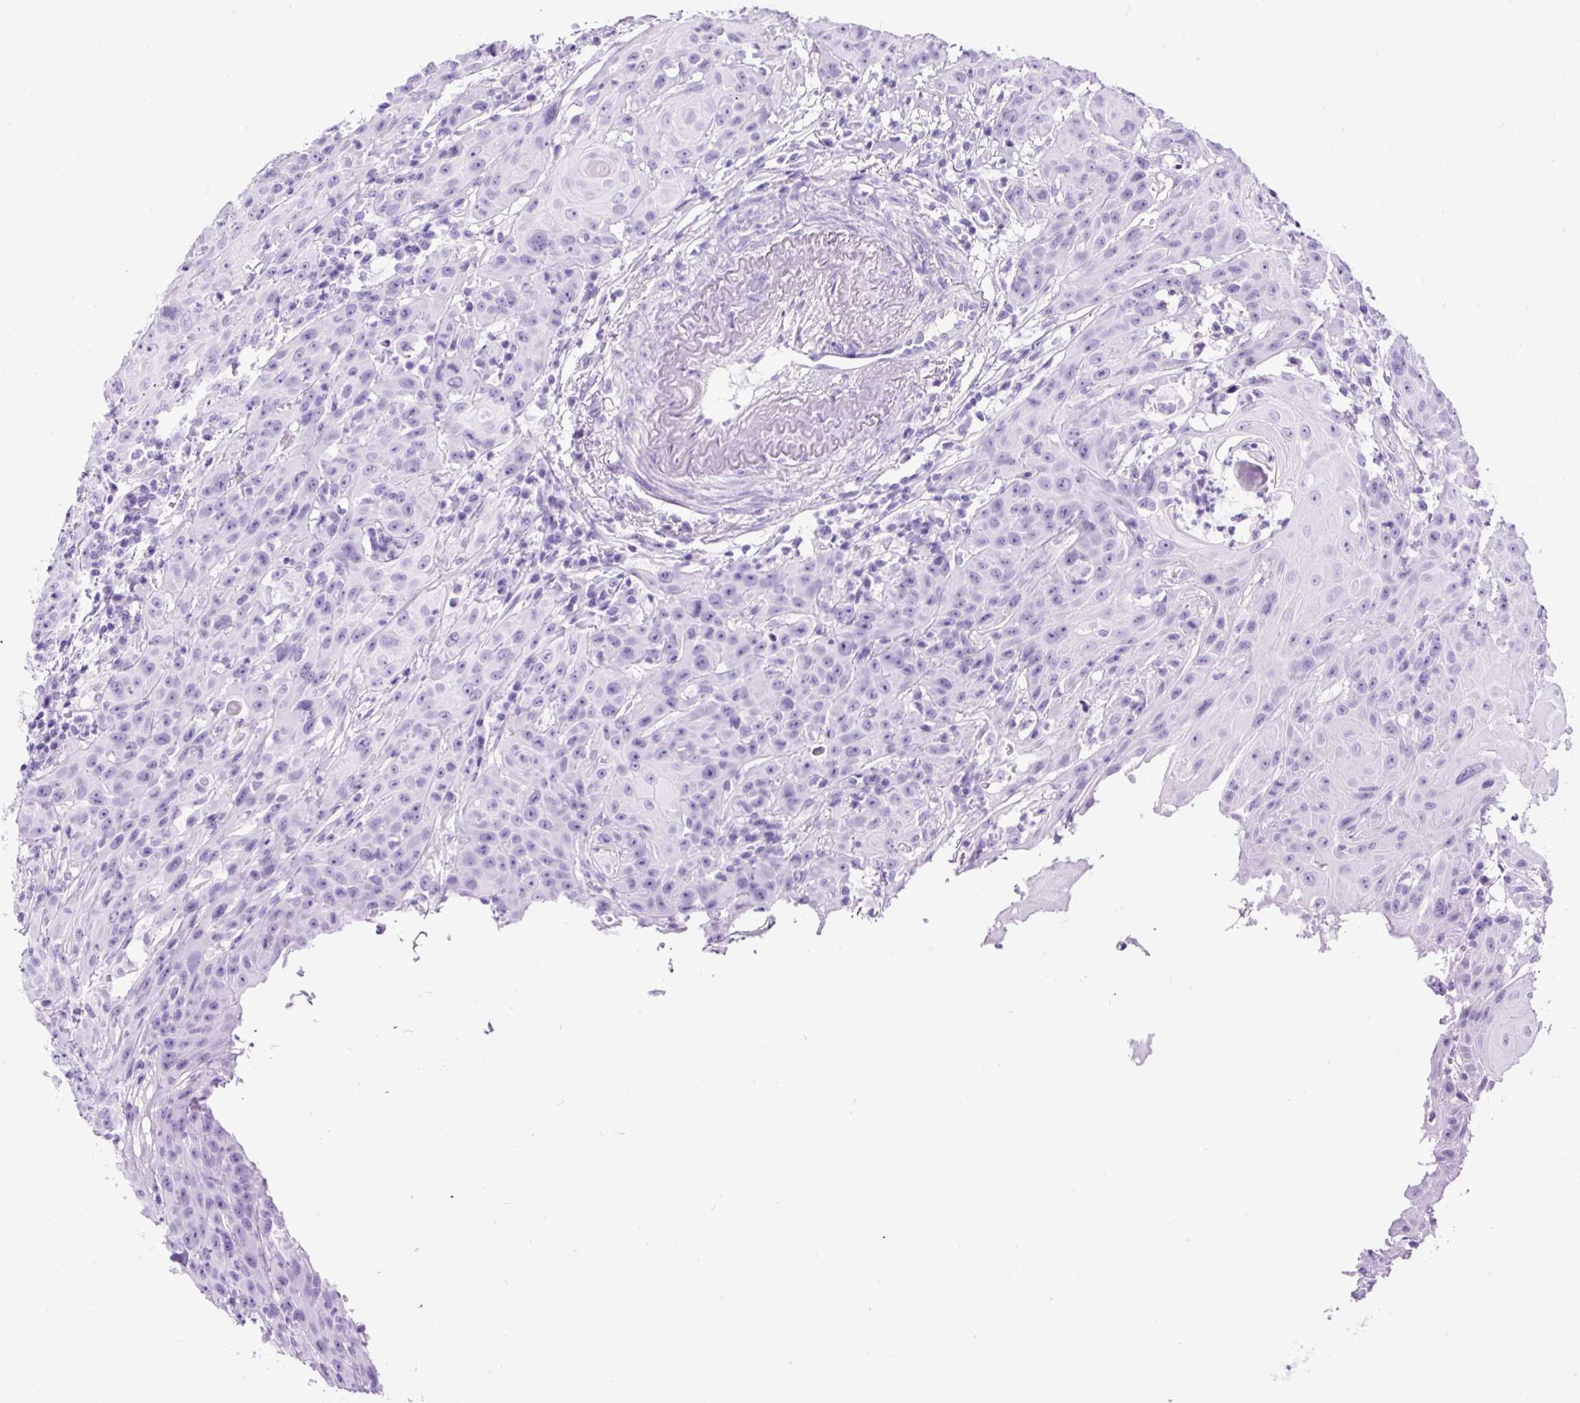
{"staining": {"intensity": "negative", "quantity": "none", "location": "none"}, "tissue": "head and neck cancer", "cell_type": "Tumor cells", "image_type": "cancer", "snomed": [{"axis": "morphology", "description": "Squamous cell carcinoma, NOS"}, {"axis": "topography", "description": "Skin"}, {"axis": "topography", "description": "Head-Neck"}], "caption": "Image shows no significant protein expression in tumor cells of head and neck cancer (squamous cell carcinoma).", "gene": "CEL", "patient": {"sex": "male", "age": 80}}